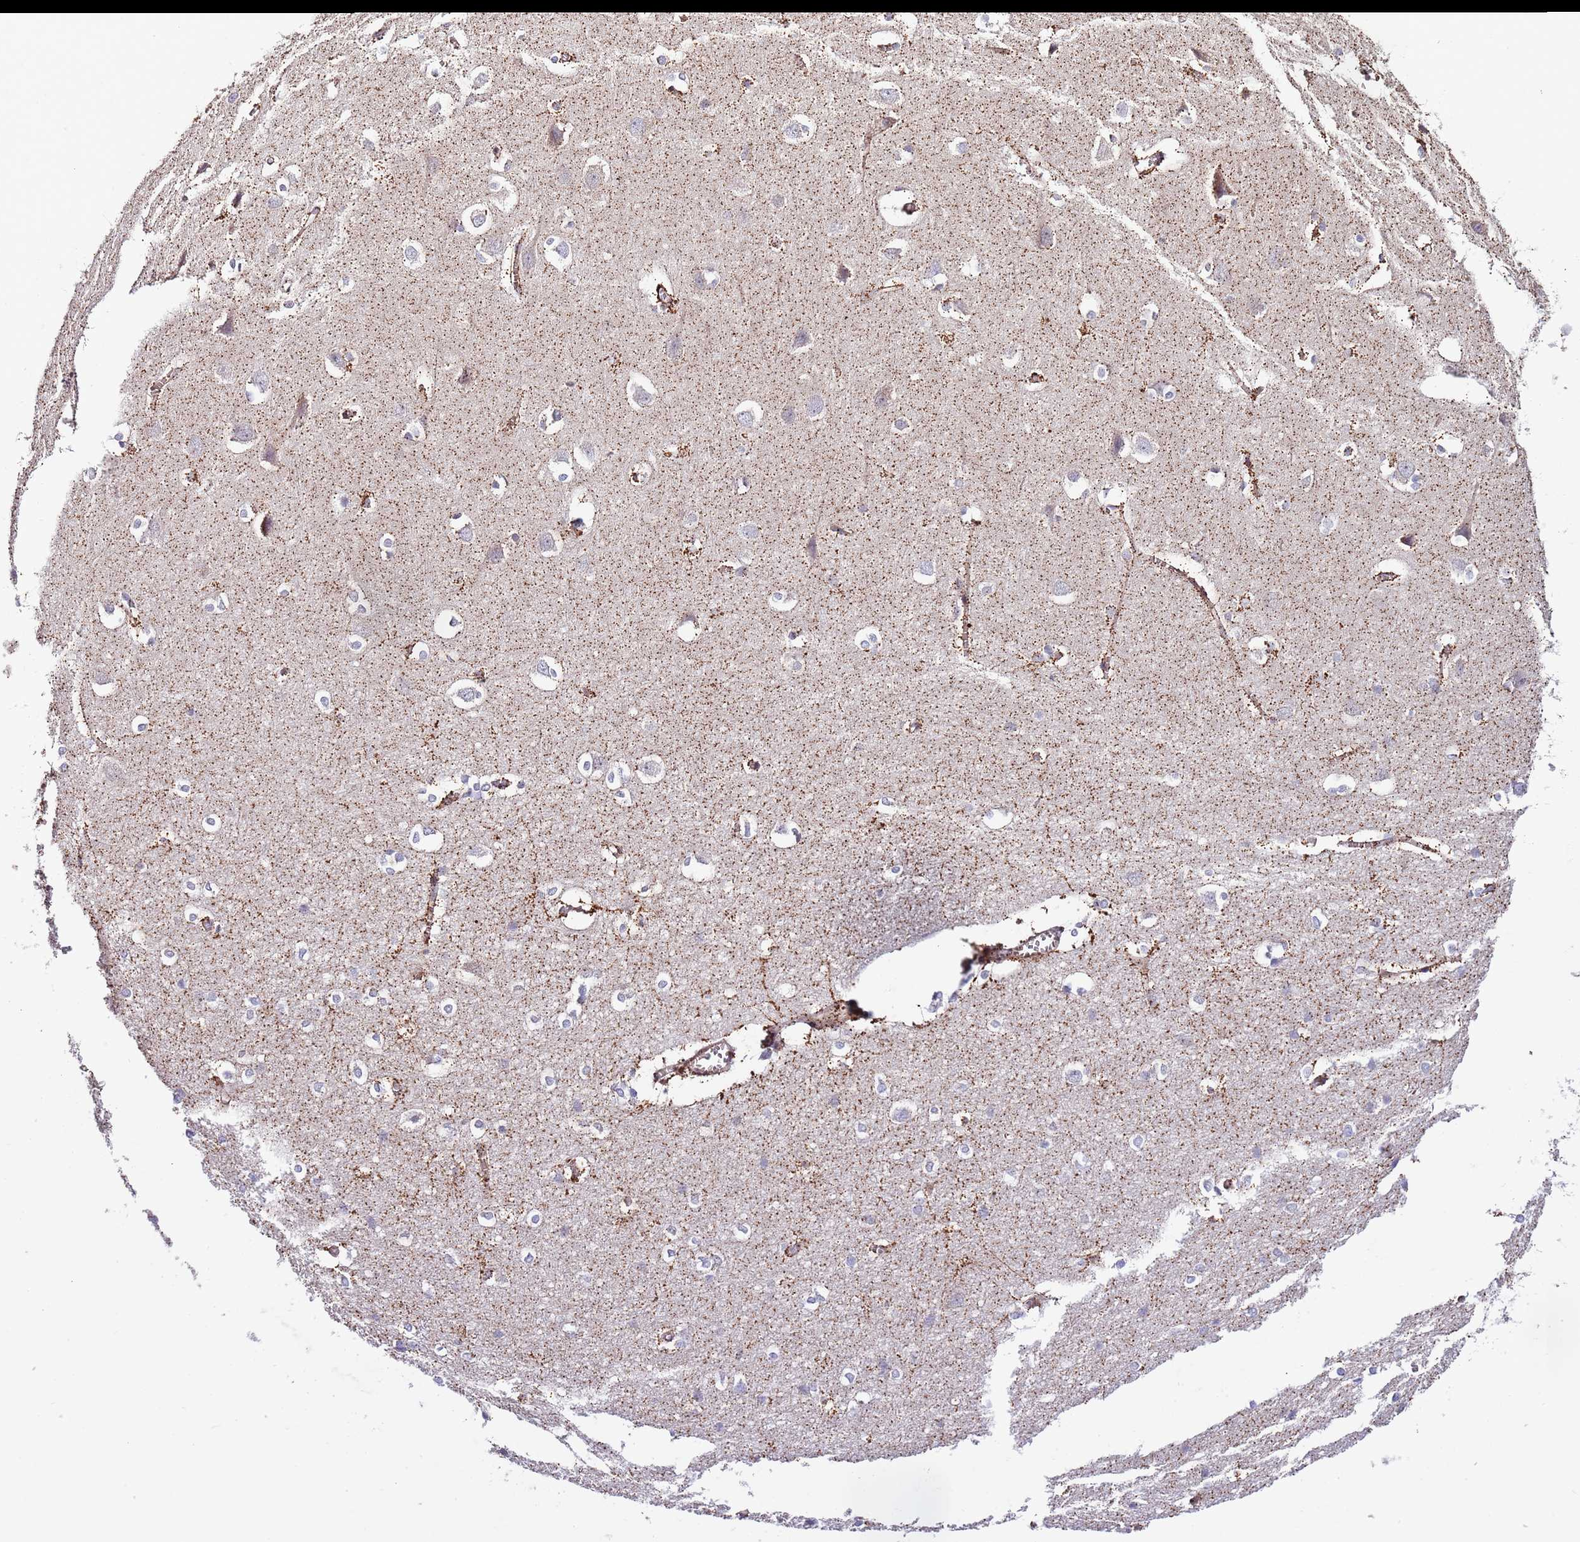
{"staining": {"intensity": "strong", "quantity": ">75%", "location": "cytoplasmic/membranous"}, "tissue": "cerebral cortex", "cell_type": "Endothelial cells", "image_type": "normal", "snomed": [{"axis": "morphology", "description": "Normal tissue, NOS"}, {"axis": "topography", "description": "Cerebral cortex"}], "caption": "Immunohistochemistry (IHC) staining of benign cerebral cortex, which displays high levels of strong cytoplasmic/membranous expression in about >75% of endothelial cells indicating strong cytoplasmic/membranous protein positivity. The staining was performed using DAB (brown) for protein detection and nuclei were counterstained in hematoxylin (blue).", "gene": "DOCK6", "patient": {"sex": "male", "age": 37}}